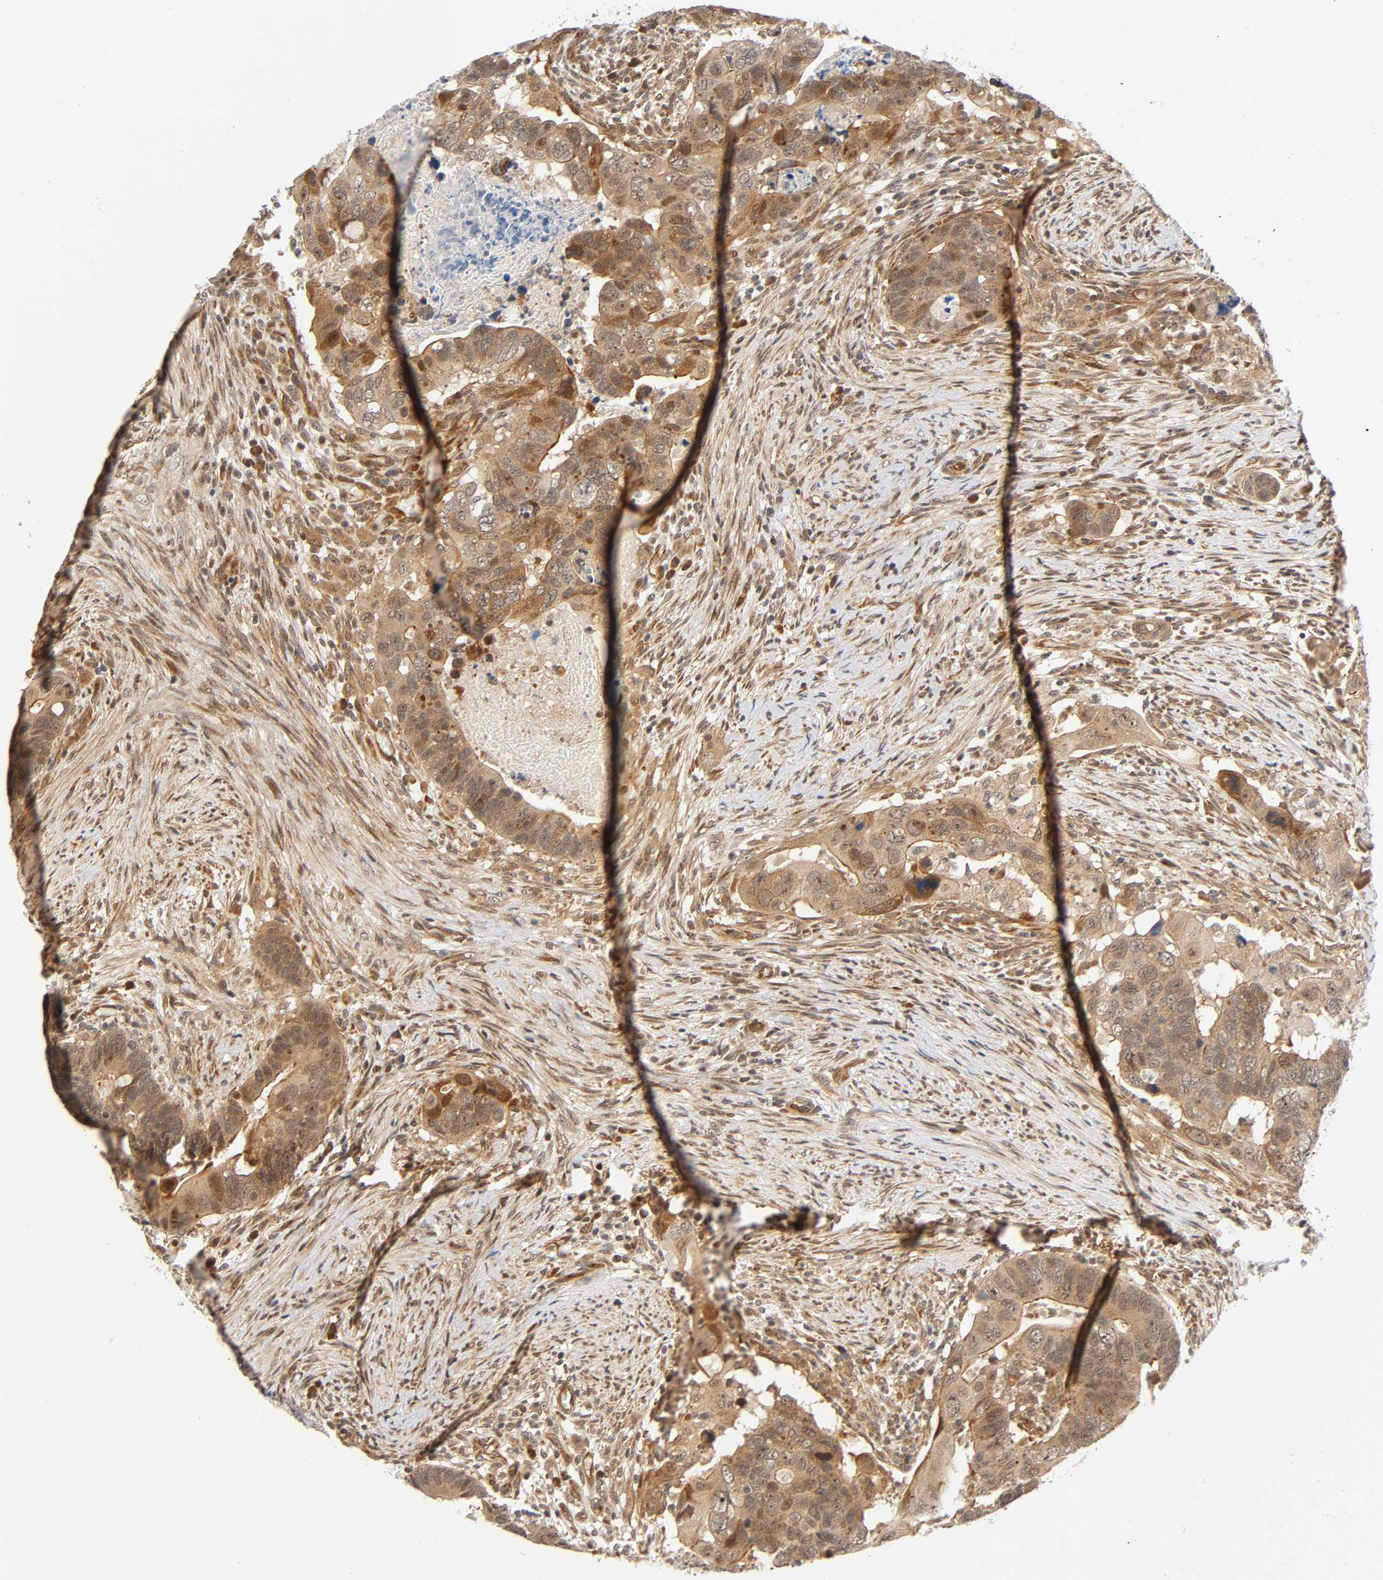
{"staining": {"intensity": "weak", "quantity": ">75%", "location": "cytoplasmic/membranous,nuclear"}, "tissue": "colorectal cancer", "cell_type": "Tumor cells", "image_type": "cancer", "snomed": [{"axis": "morphology", "description": "Adenocarcinoma, NOS"}, {"axis": "topography", "description": "Rectum"}], "caption": "Protein analysis of colorectal adenocarcinoma tissue exhibits weak cytoplasmic/membranous and nuclear expression in approximately >75% of tumor cells.", "gene": "IQCJ-SCHIP1", "patient": {"sex": "male", "age": 53}}